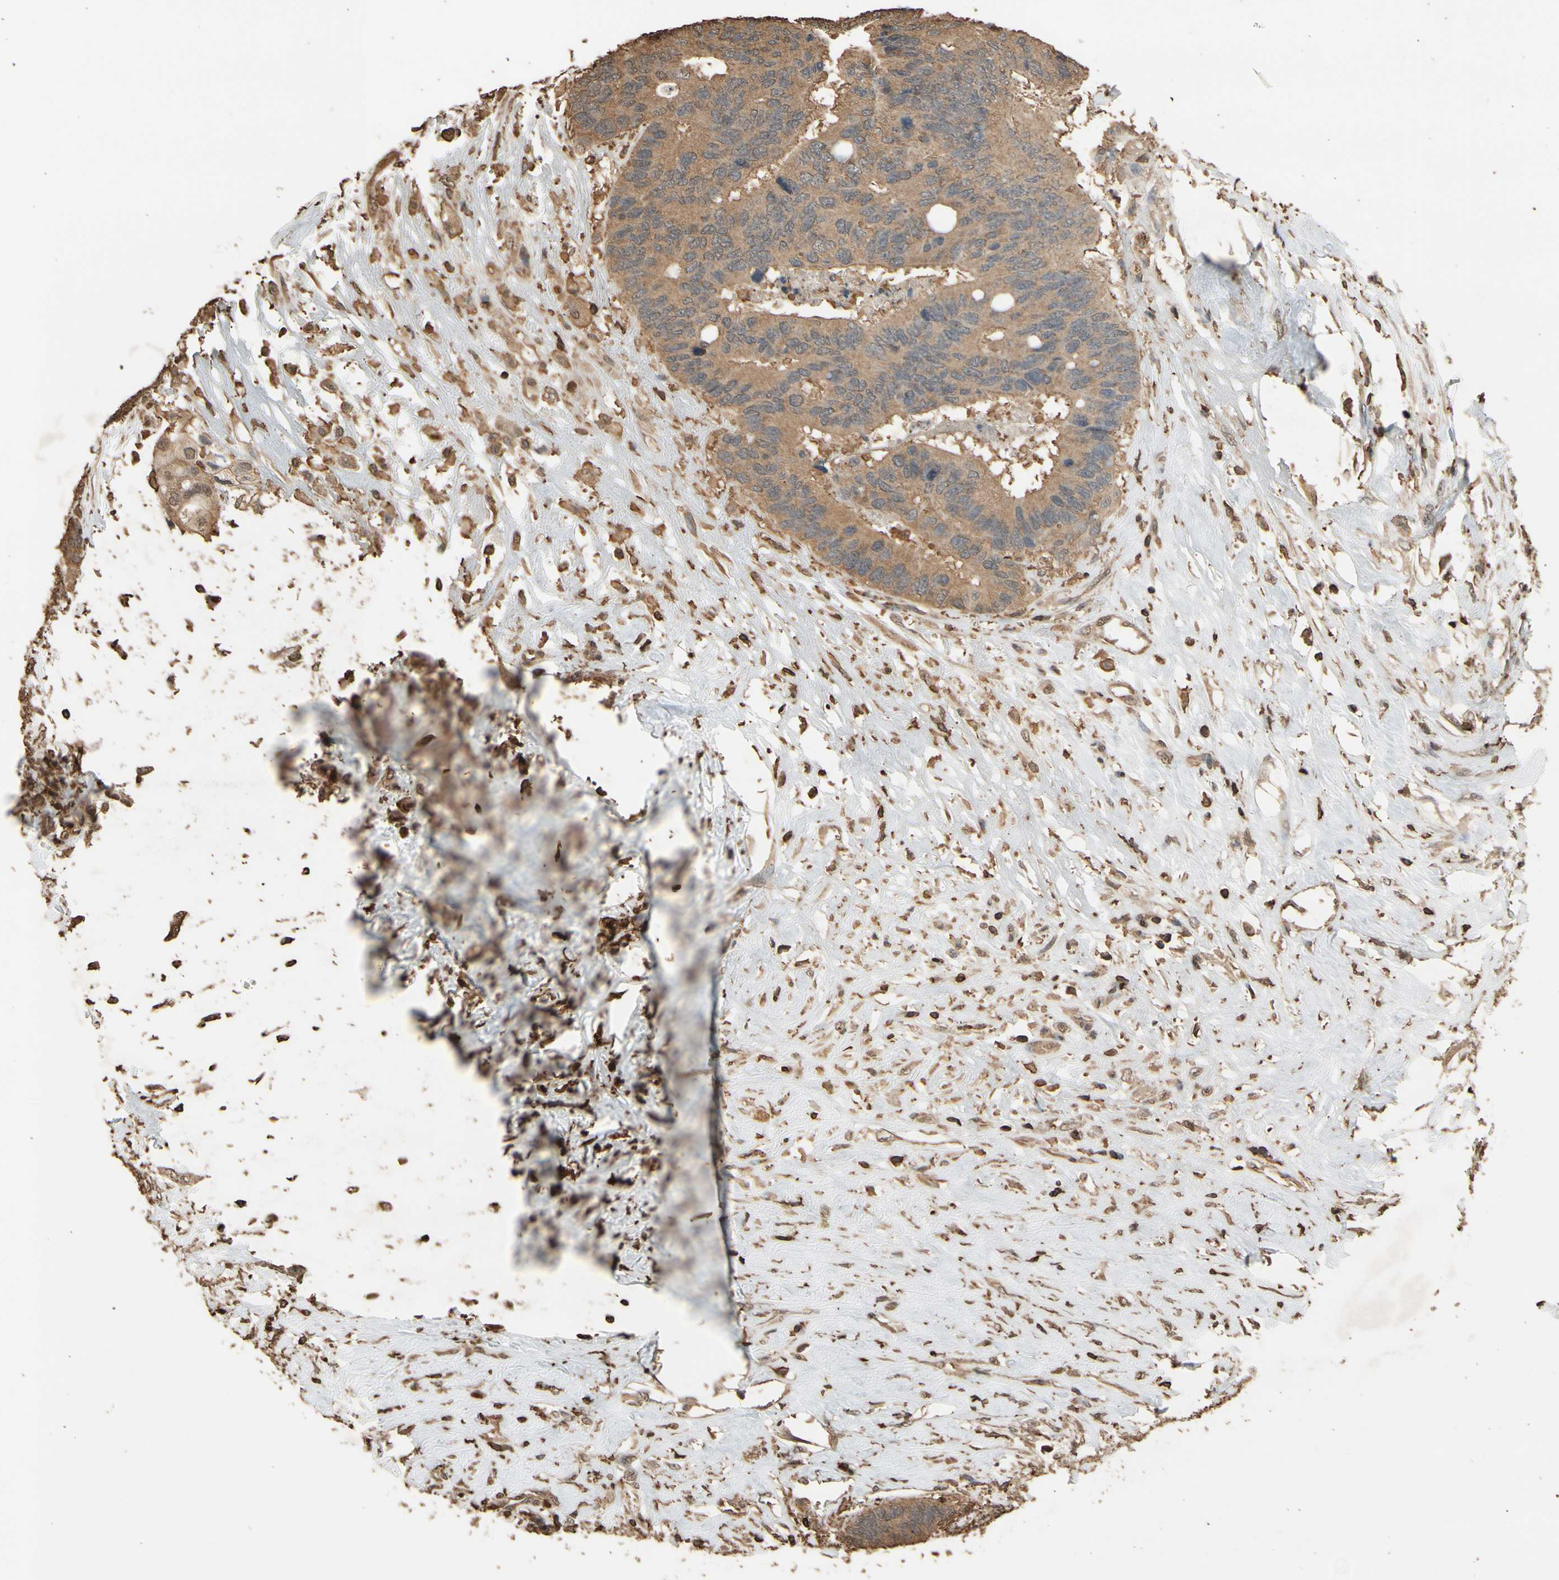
{"staining": {"intensity": "moderate", "quantity": ">75%", "location": "cytoplasmic/membranous"}, "tissue": "colorectal cancer", "cell_type": "Tumor cells", "image_type": "cancer", "snomed": [{"axis": "morphology", "description": "Adenocarcinoma, NOS"}, {"axis": "topography", "description": "Rectum"}], "caption": "Immunohistochemical staining of colorectal adenocarcinoma reveals moderate cytoplasmic/membranous protein staining in about >75% of tumor cells.", "gene": "TNFSF13B", "patient": {"sex": "male", "age": 55}}